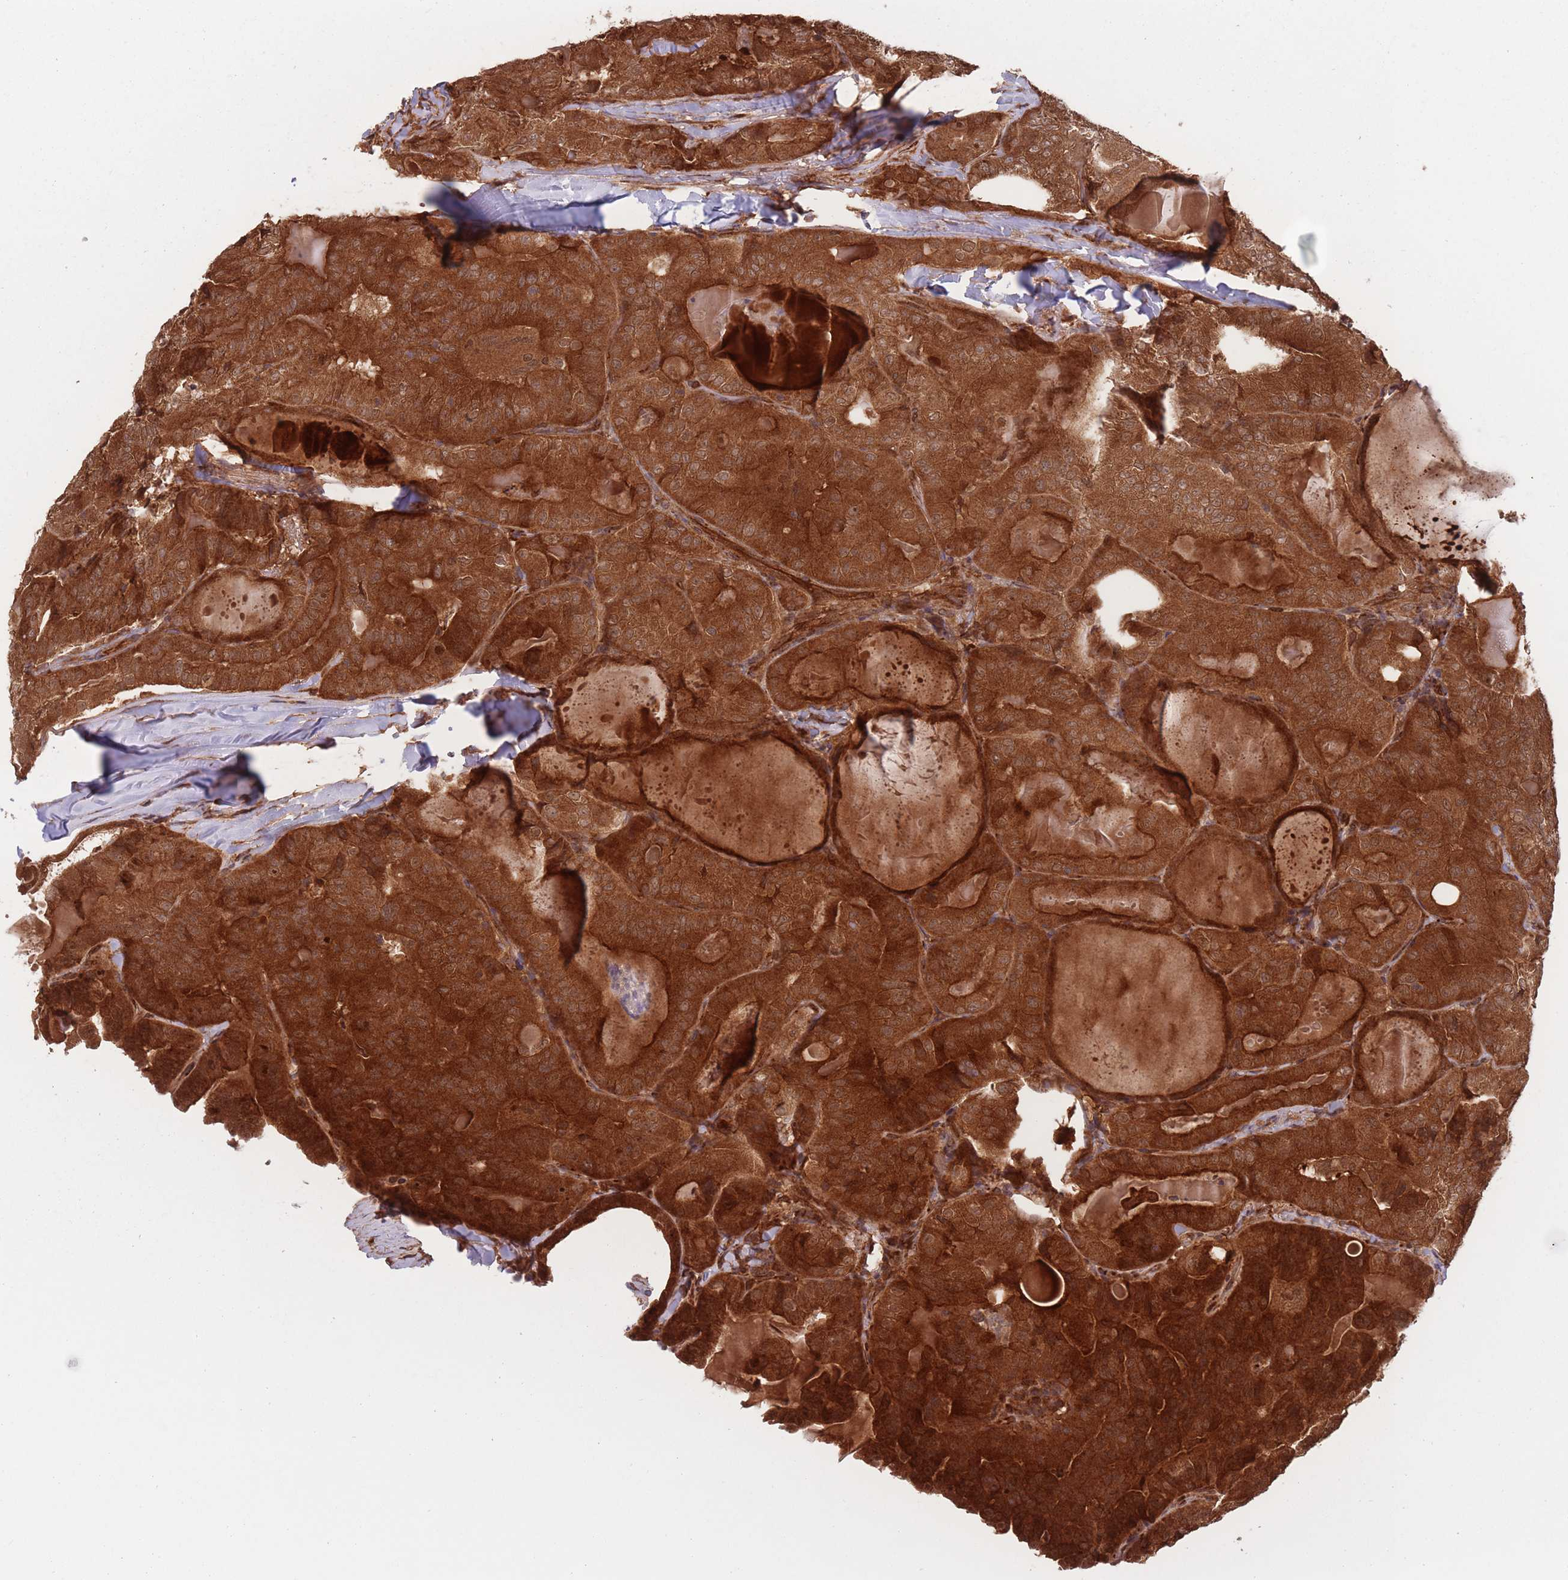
{"staining": {"intensity": "strong", "quantity": ">75%", "location": "cytoplasmic/membranous"}, "tissue": "thyroid cancer", "cell_type": "Tumor cells", "image_type": "cancer", "snomed": [{"axis": "morphology", "description": "Papillary adenocarcinoma, NOS"}, {"axis": "topography", "description": "Thyroid gland"}], "caption": "Thyroid cancer stained with a protein marker demonstrates strong staining in tumor cells.", "gene": "PODXL2", "patient": {"sex": "female", "age": 68}}